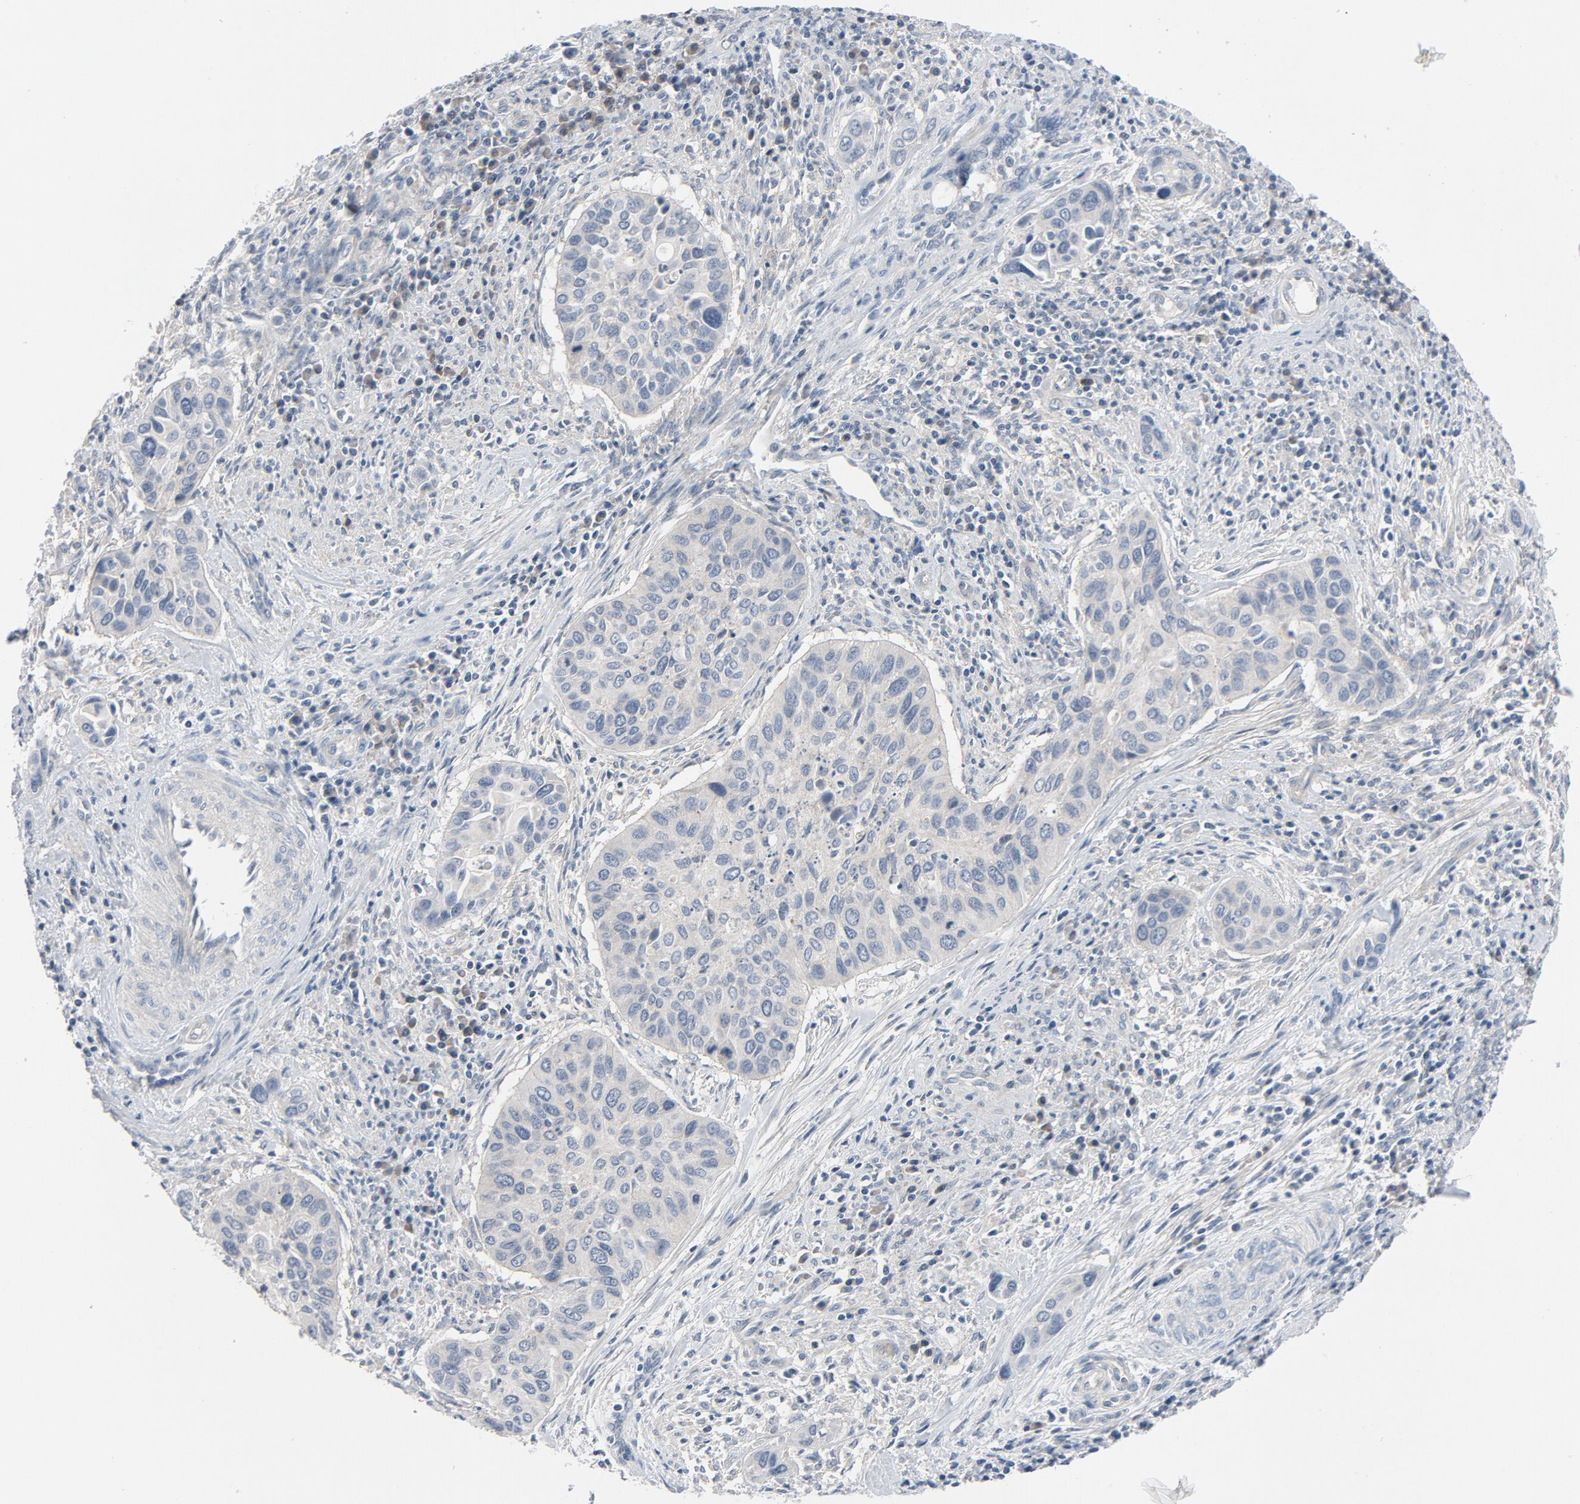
{"staining": {"intensity": "moderate", "quantity": ">75%", "location": "cytoplasmic/membranous"}, "tissue": "cervical cancer", "cell_type": "Tumor cells", "image_type": "cancer", "snomed": [{"axis": "morphology", "description": "Adenocarcinoma, NOS"}, {"axis": "topography", "description": "Cervix"}], "caption": "Moderate cytoplasmic/membranous staining for a protein is identified in about >75% of tumor cells of cervical cancer (adenocarcinoma) using immunohistochemistry (IHC).", "gene": "TSG101", "patient": {"sex": "female", "age": 29}}